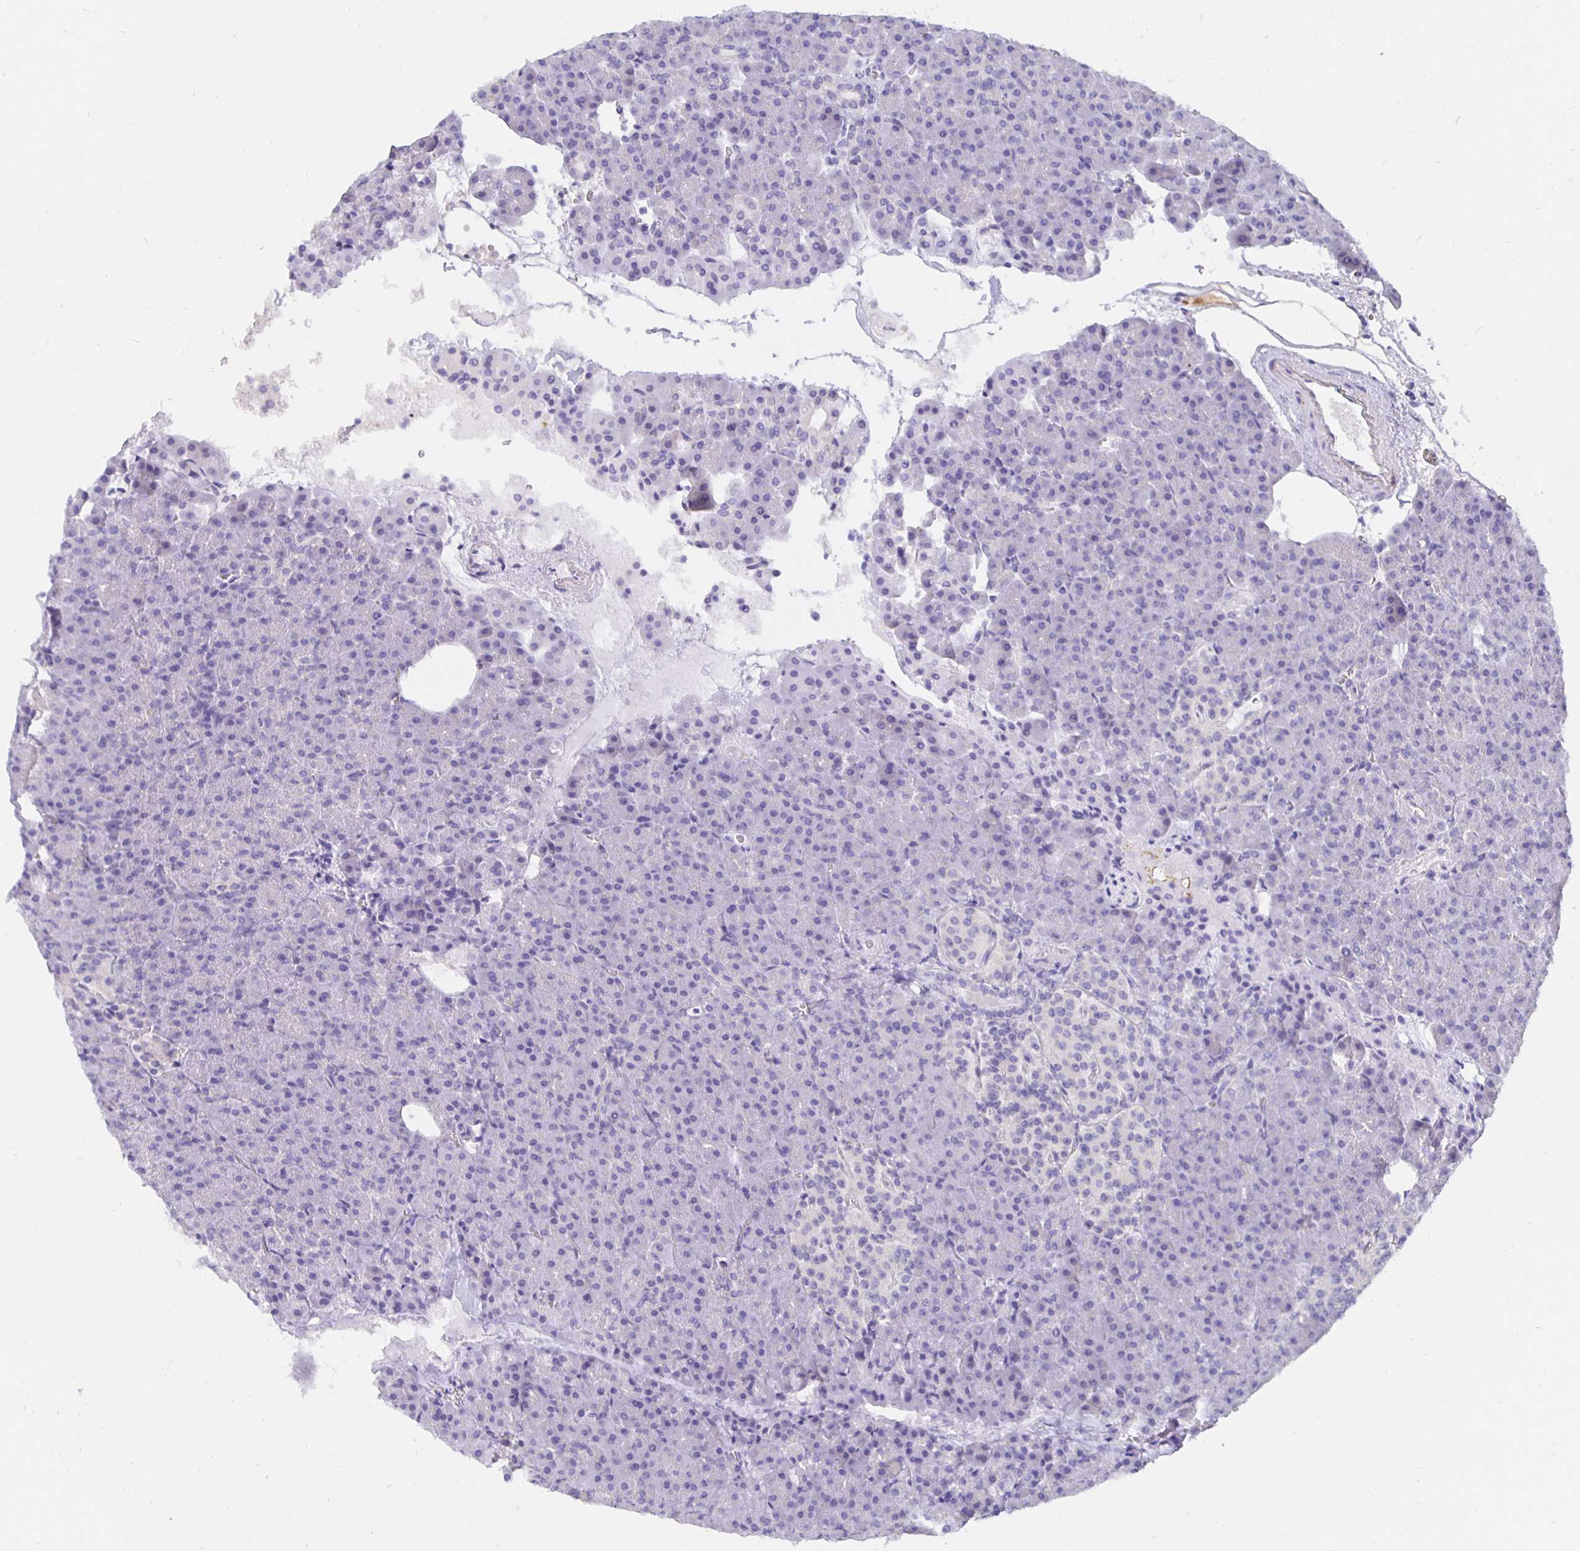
{"staining": {"intensity": "negative", "quantity": "none", "location": "none"}, "tissue": "pancreas", "cell_type": "Exocrine glandular cells", "image_type": "normal", "snomed": [{"axis": "morphology", "description": "Normal tissue, NOS"}, {"axis": "topography", "description": "Pancreas"}], "caption": "A micrograph of human pancreas is negative for staining in exocrine glandular cells. (Brightfield microscopy of DAB (3,3'-diaminobenzidine) IHC at high magnification).", "gene": "DNAI2", "patient": {"sex": "female", "age": 74}}